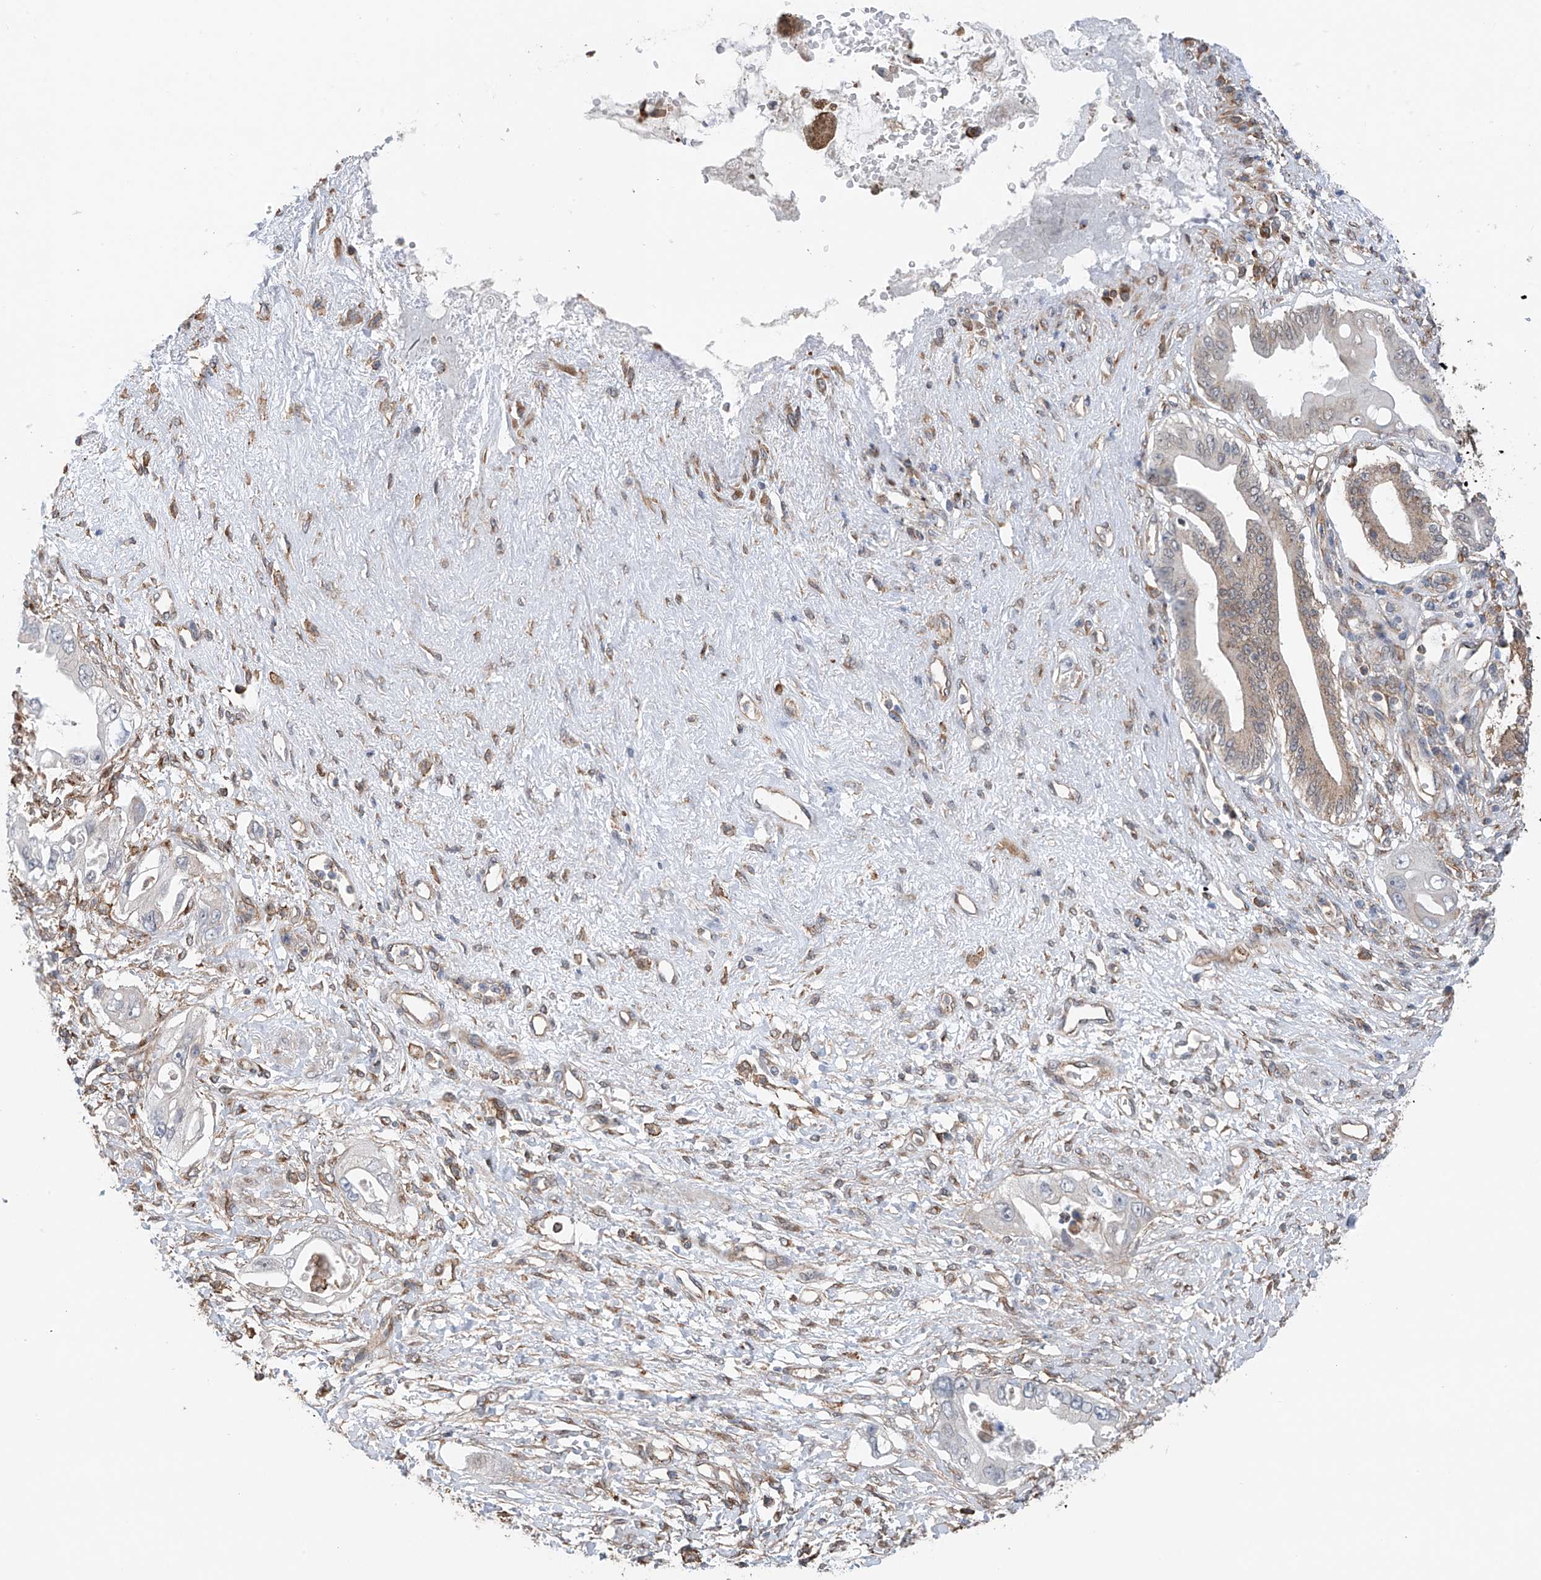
{"staining": {"intensity": "weak", "quantity": "25%-75%", "location": "cytoplasmic/membranous"}, "tissue": "pancreatic cancer", "cell_type": "Tumor cells", "image_type": "cancer", "snomed": [{"axis": "morphology", "description": "Inflammation, NOS"}, {"axis": "morphology", "description": "Adenocarcinoma, NOS"}, {"axis": "topography", "description": "Pancreas"}], "caption": "The immunohistochemical stain highlights weak cytoplasmic/membranous expression in tumor cells of pancreatic cancer (adenocarcinoma) tissue.", "gene": "ZNF189", "patient": {"sex": "female", "age": 56}}